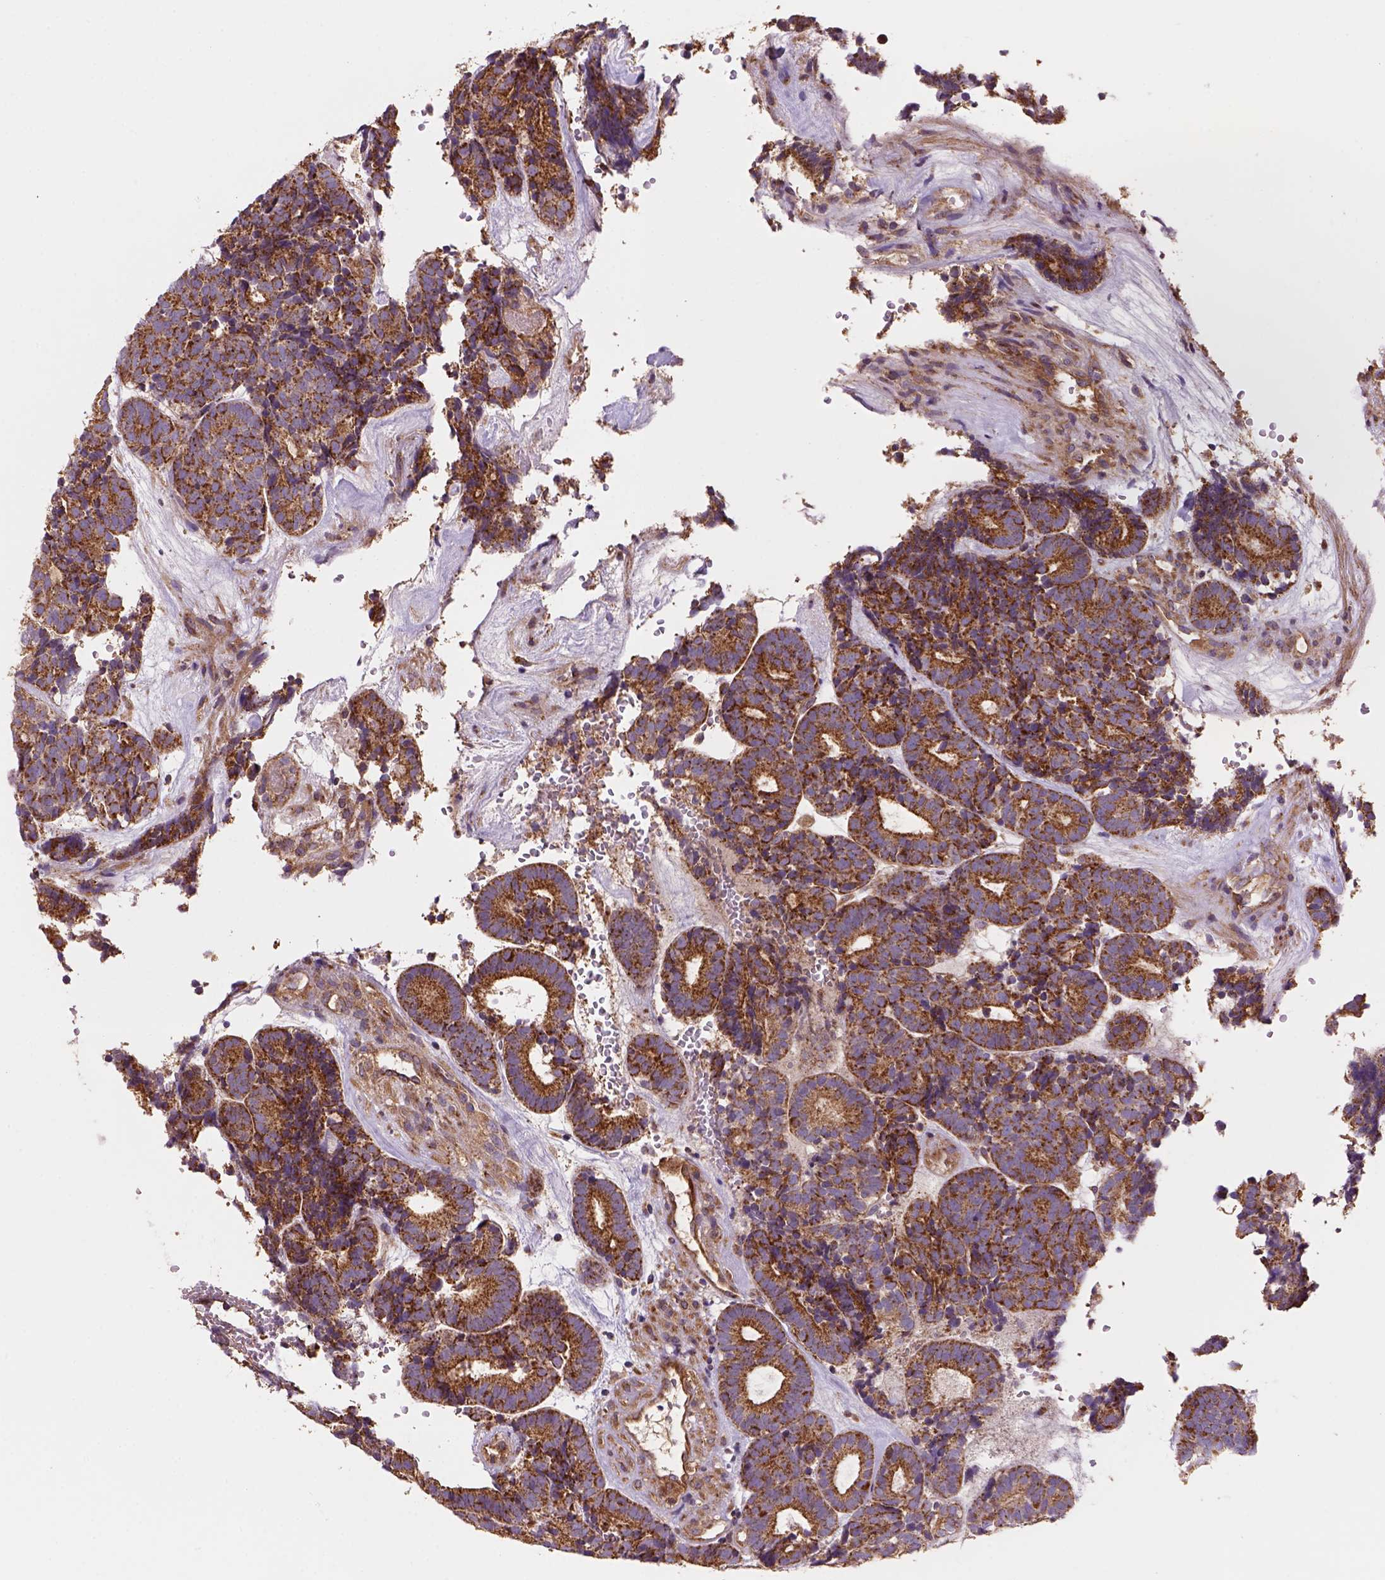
{"staining": {"intensity": "strong", "quantity": ">75%", "location": "cytoplasmic/membranous"}, "tissue": "head and neck cancer", "cell_type": "Tumor cells", "image_type": "cancer", "snomed": [{"axis": "morphology", "description": "Adenocarcinoma, NOS"}, {"axis": "topography", "description": "Head-Neck"}], "caption": "Immunohistochemical staining of human head and neck cancer (adenocarcinoma) exhibits strong cytoplasmic/membranous protein positivity in approximately >75% of tumor cells. (Brightfield microscopy of DAB IHC at high magnification).", "gene": "WARS2", "patient": {"sex": "female", "age": 81}}